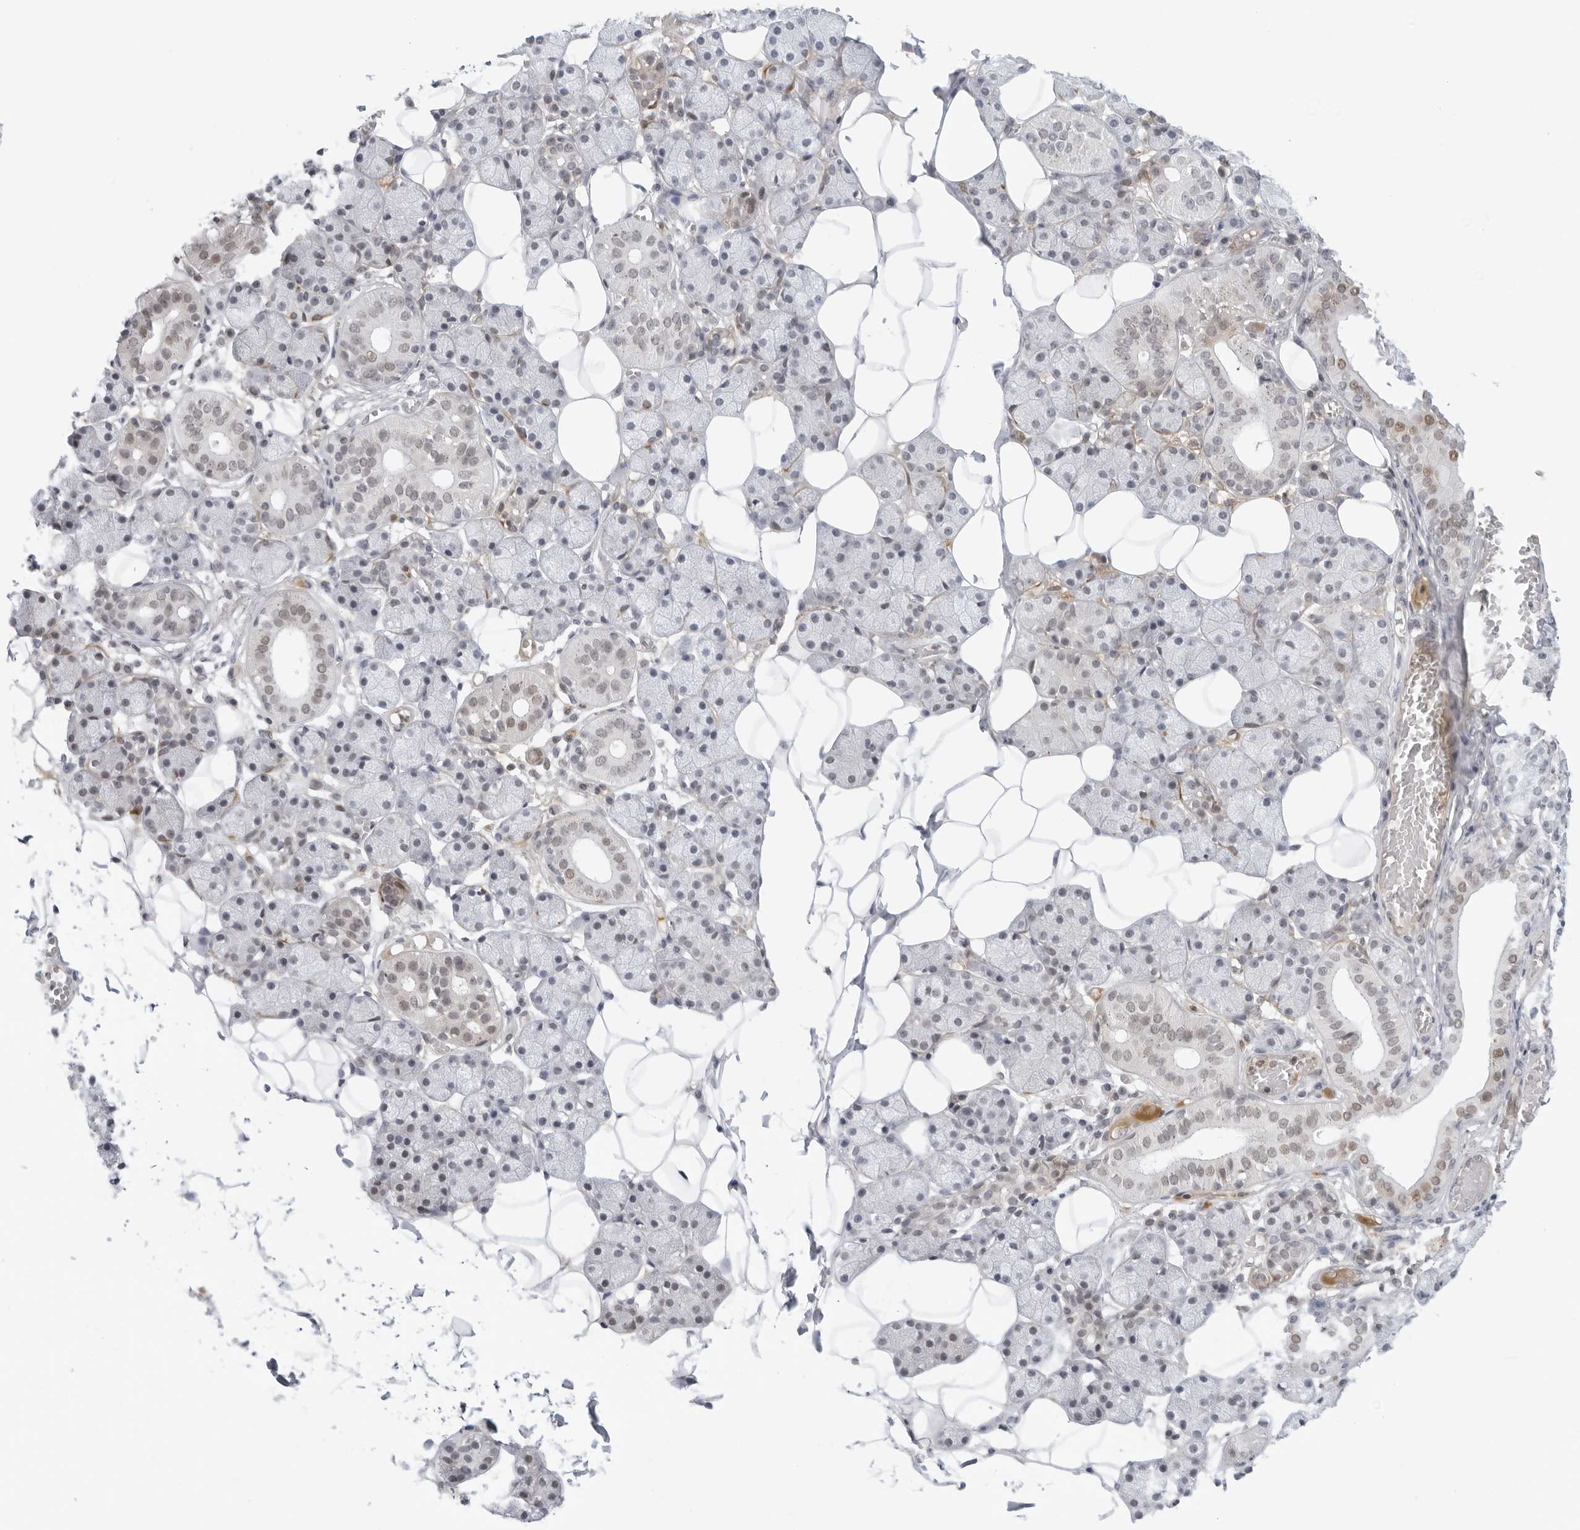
{"staining": {"intensity": "weak", "quantity": "<25%", "location": "nuclear"}, "tissue": "salivary gland", "cell_type": "Glandular cells", "image_type": "normal", "snomed": [{"axis": "morphology", "description": "Normal tissue, NOS"}, {"axis": "topography", "description": "Salivary gland"}], "caption": "IHC micrograph of unremarkable salivary gland: human salivary gland stained with DAB demonstrates no significant protein expression in glandular cells.", "gene": "SUGCT", "patient": {"sex": "female", "age": 33}}